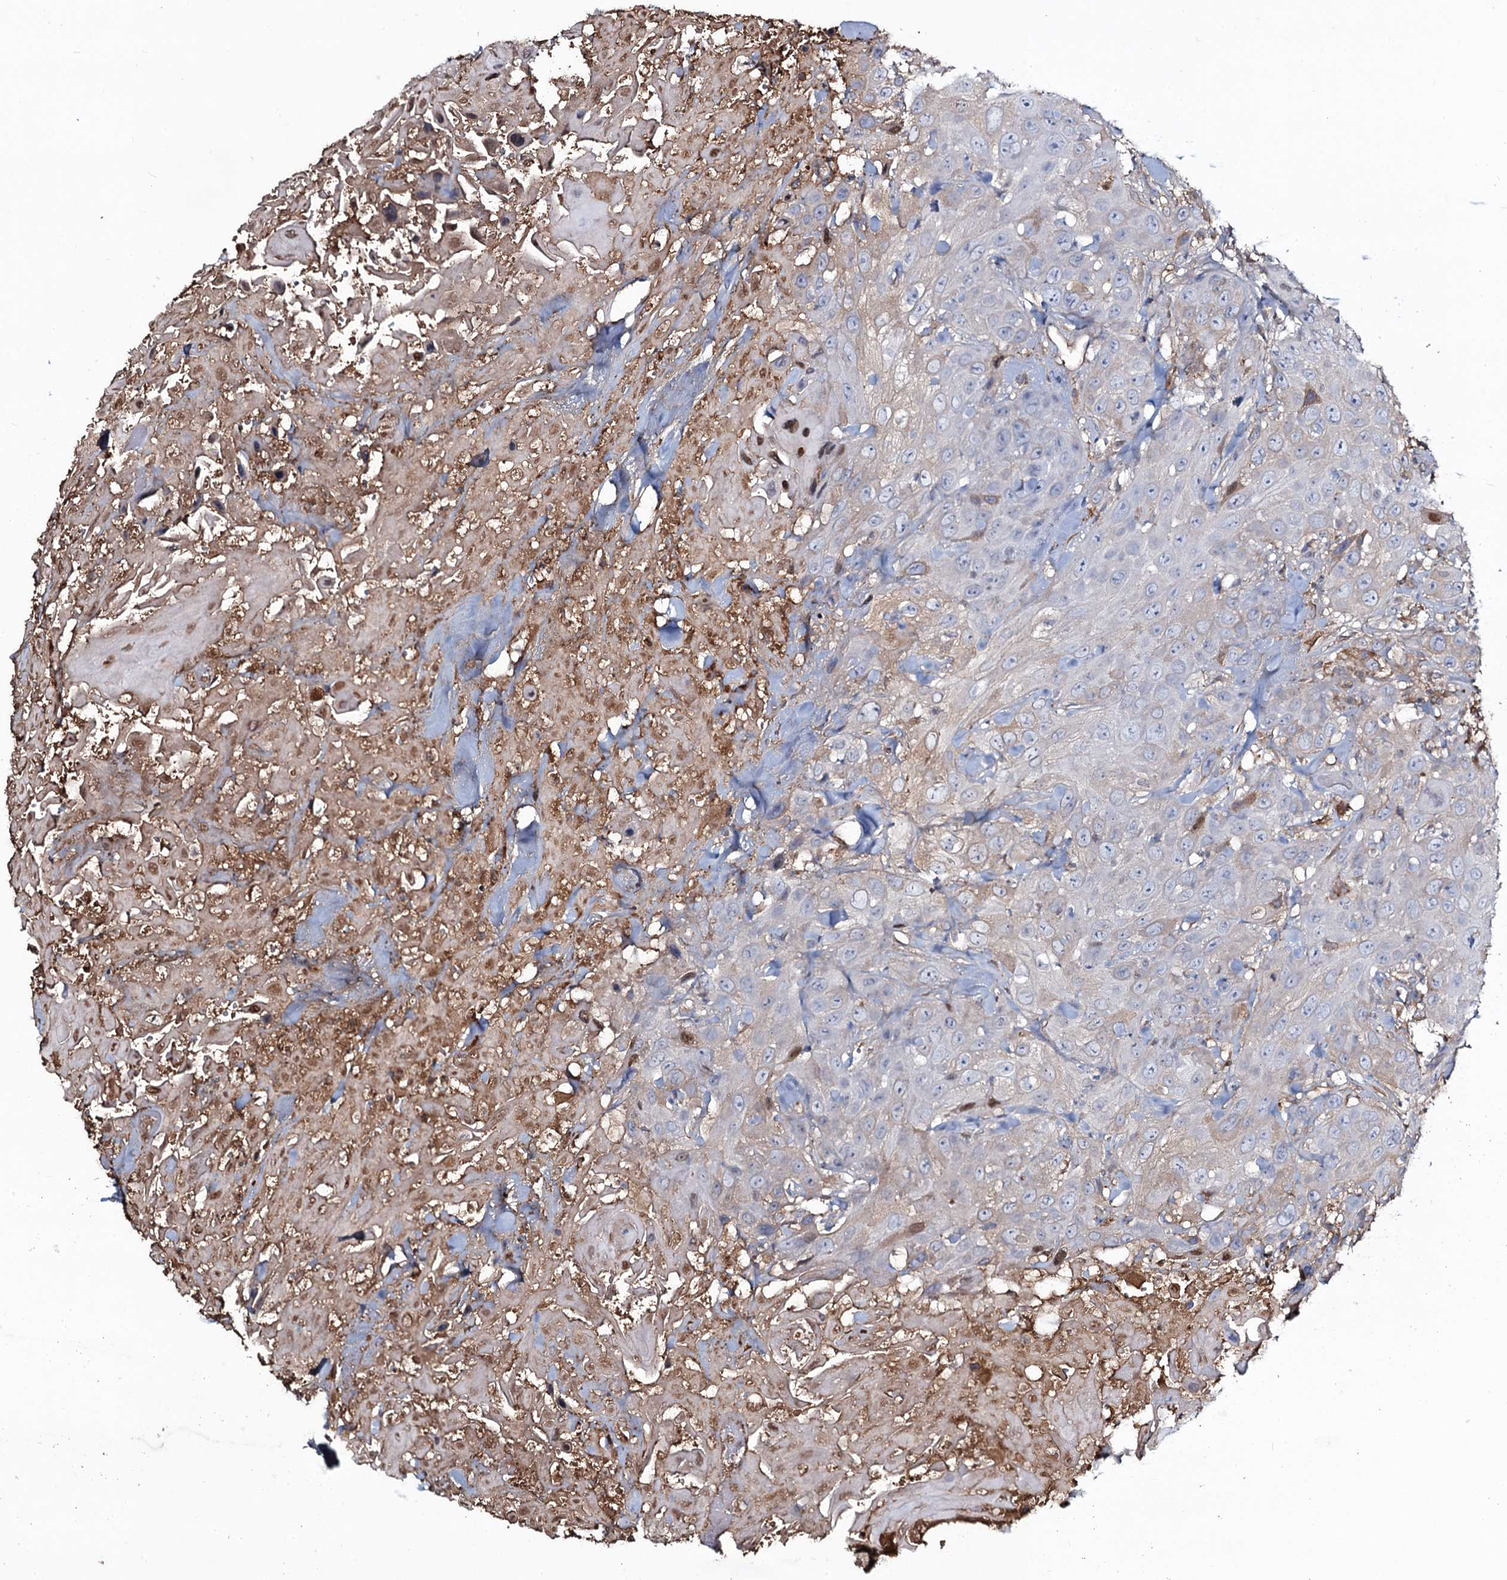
{"staining": {"intensity": "negative", "quantity": "none", "location": "none"}, "tissue": "head and neck cancer", "cell_type": "Tumor cells", "image_type": "cancer", "snomed": [{"axis": "morphology", "description": "Squamous cell carcinoma, NOS"}, {"axis": "topography", "description": "Head-Neck"}], "caption": "DAB immunohistochemical staining of head and neck cancer (squamous cell carcinoma) demonstrates no significant expression in tumor cells.", "gene": "EDN1", "patient": {"sex": "male", "age": 81}}